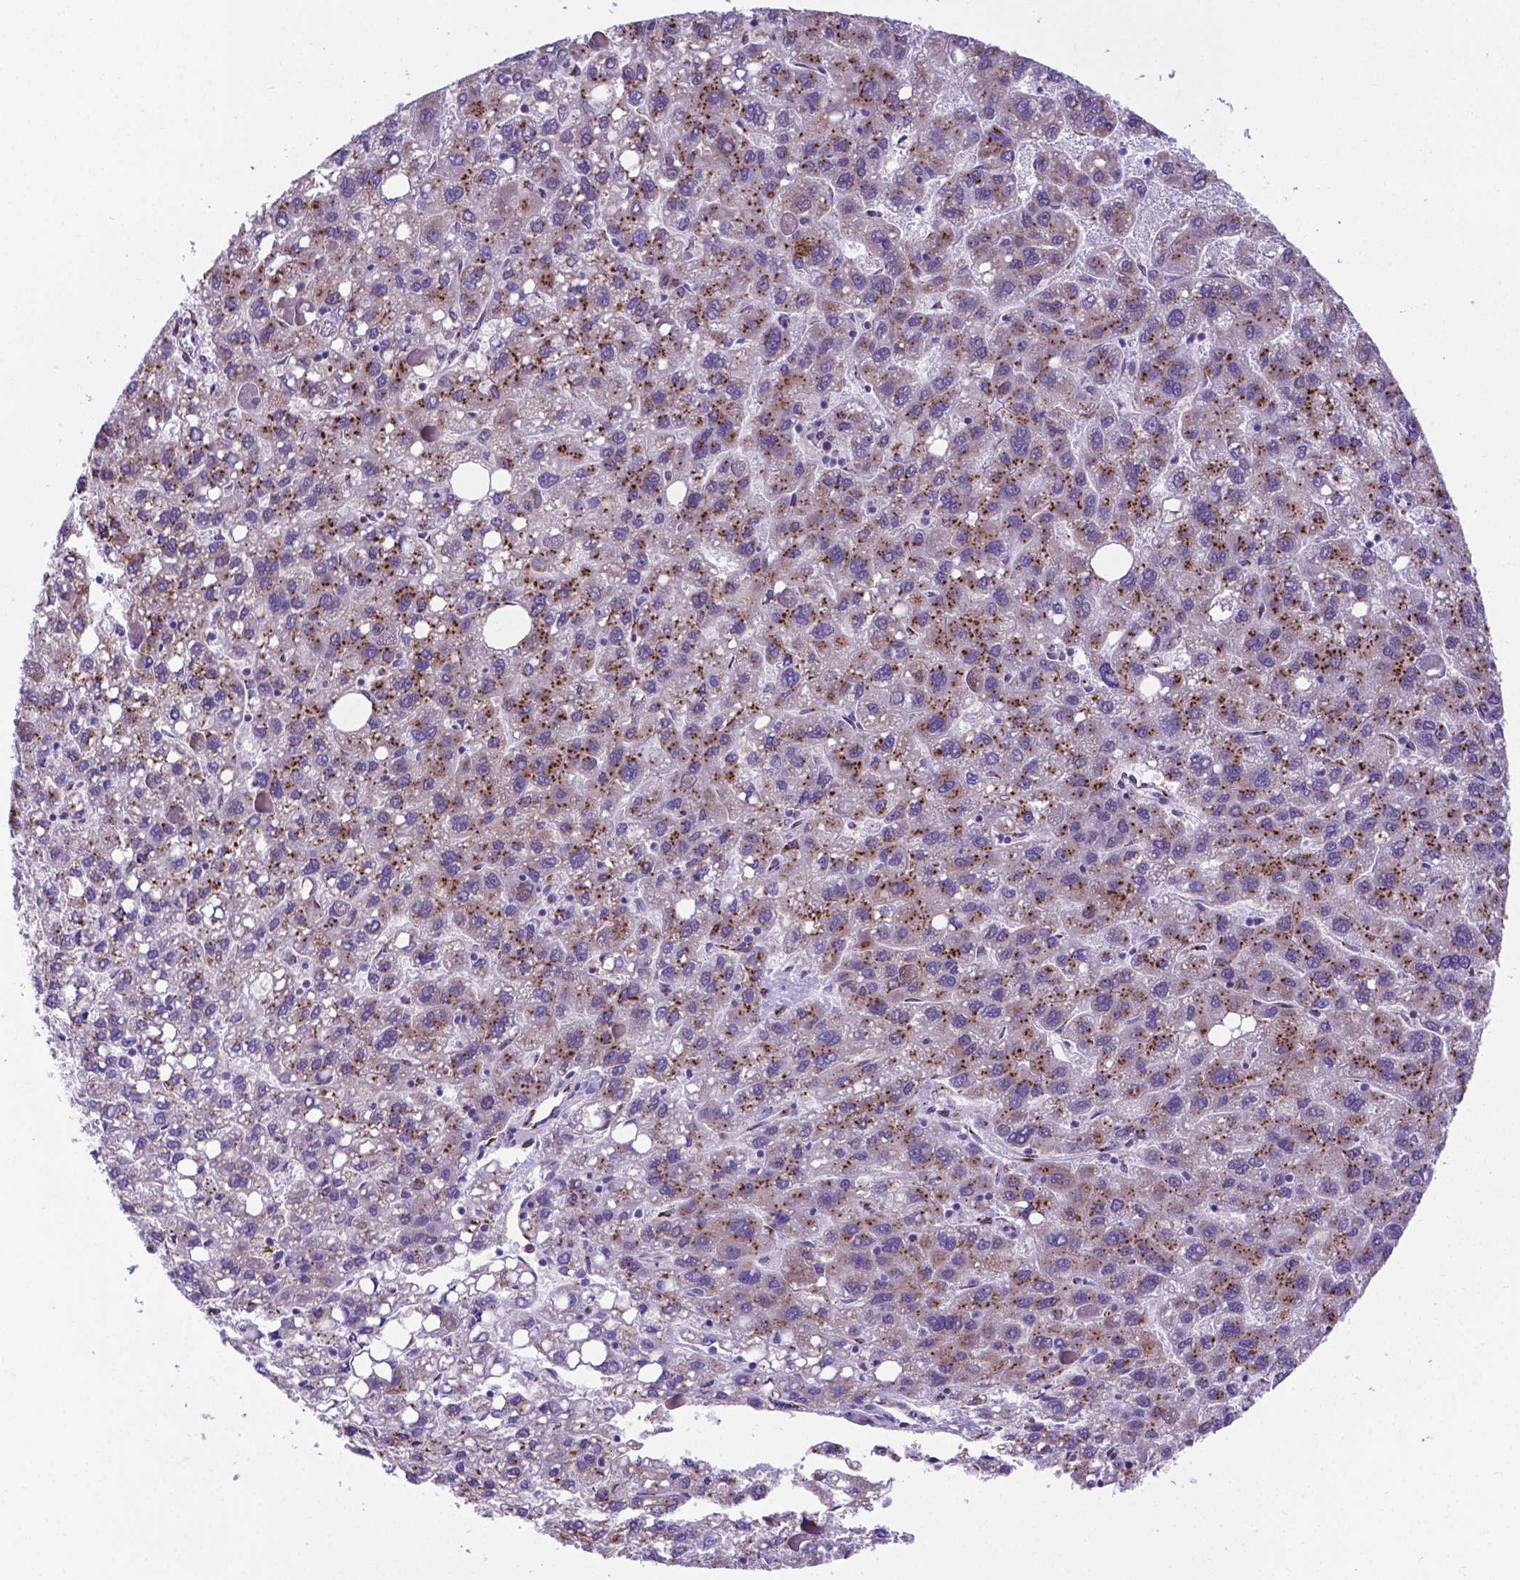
{"staining": {"intensity": "moderate", "quantity": "25%-75%", "location": "cytoplasmic/membranous"}, "tissue": "liver cancer", "cell_type": "Tumor cells", "image_type": "cancer", "snomed": [{"axis": "morphology", "description": "Carcinoma, Hepatocellular, NOS"}, {"axis": "topography", "description": "Liver"}], "caption": "Approximately 25%-75% of tumor cells in human liver cancer exhibit moderate cytoplasmic/membranous protein positivity as visualized by brown immunohistochemical staining.", "gene": "MRPL10", "patient": {"sex": "female", "age": 82}}